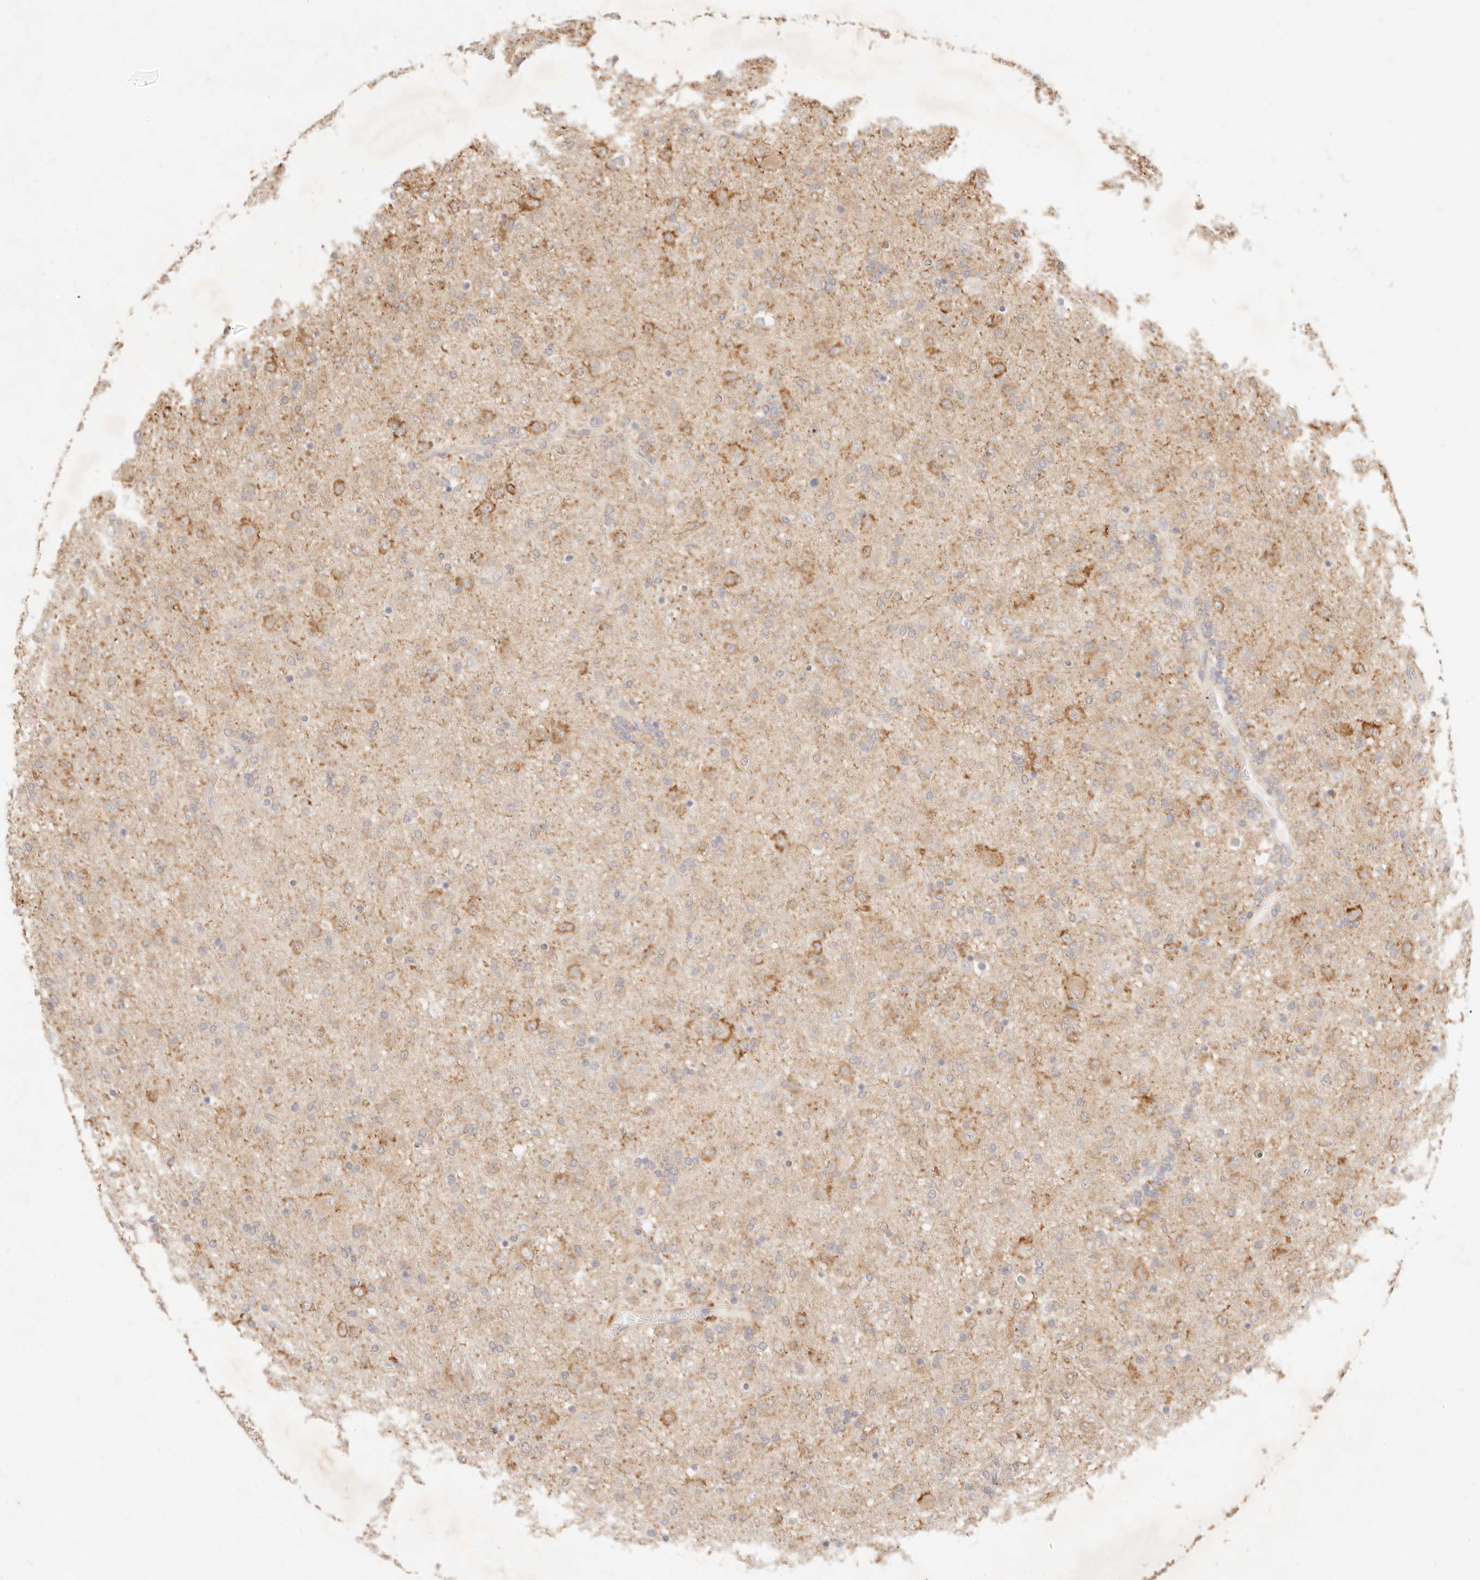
{"staining": {"intensity": "weak", "quantity": "25%-75%", "location": "cytoplasmic/membranous"}, "tissue": "glioma", "cell_type": "Tumor cells", "image_type": "cancer", "snomed": [{"axis": "morphology", "description": "Glioma, malignant, Low grade"}, {"axis": "topography", "description": "Brain"}], "caption": "This is a micrograph of IHC staining of glioma, which shows weak positivity in the cytoplasmic/membranous of tumor cells.", "gene": "RUBCNL", "patient": {"sex": "male", "age": 65}}